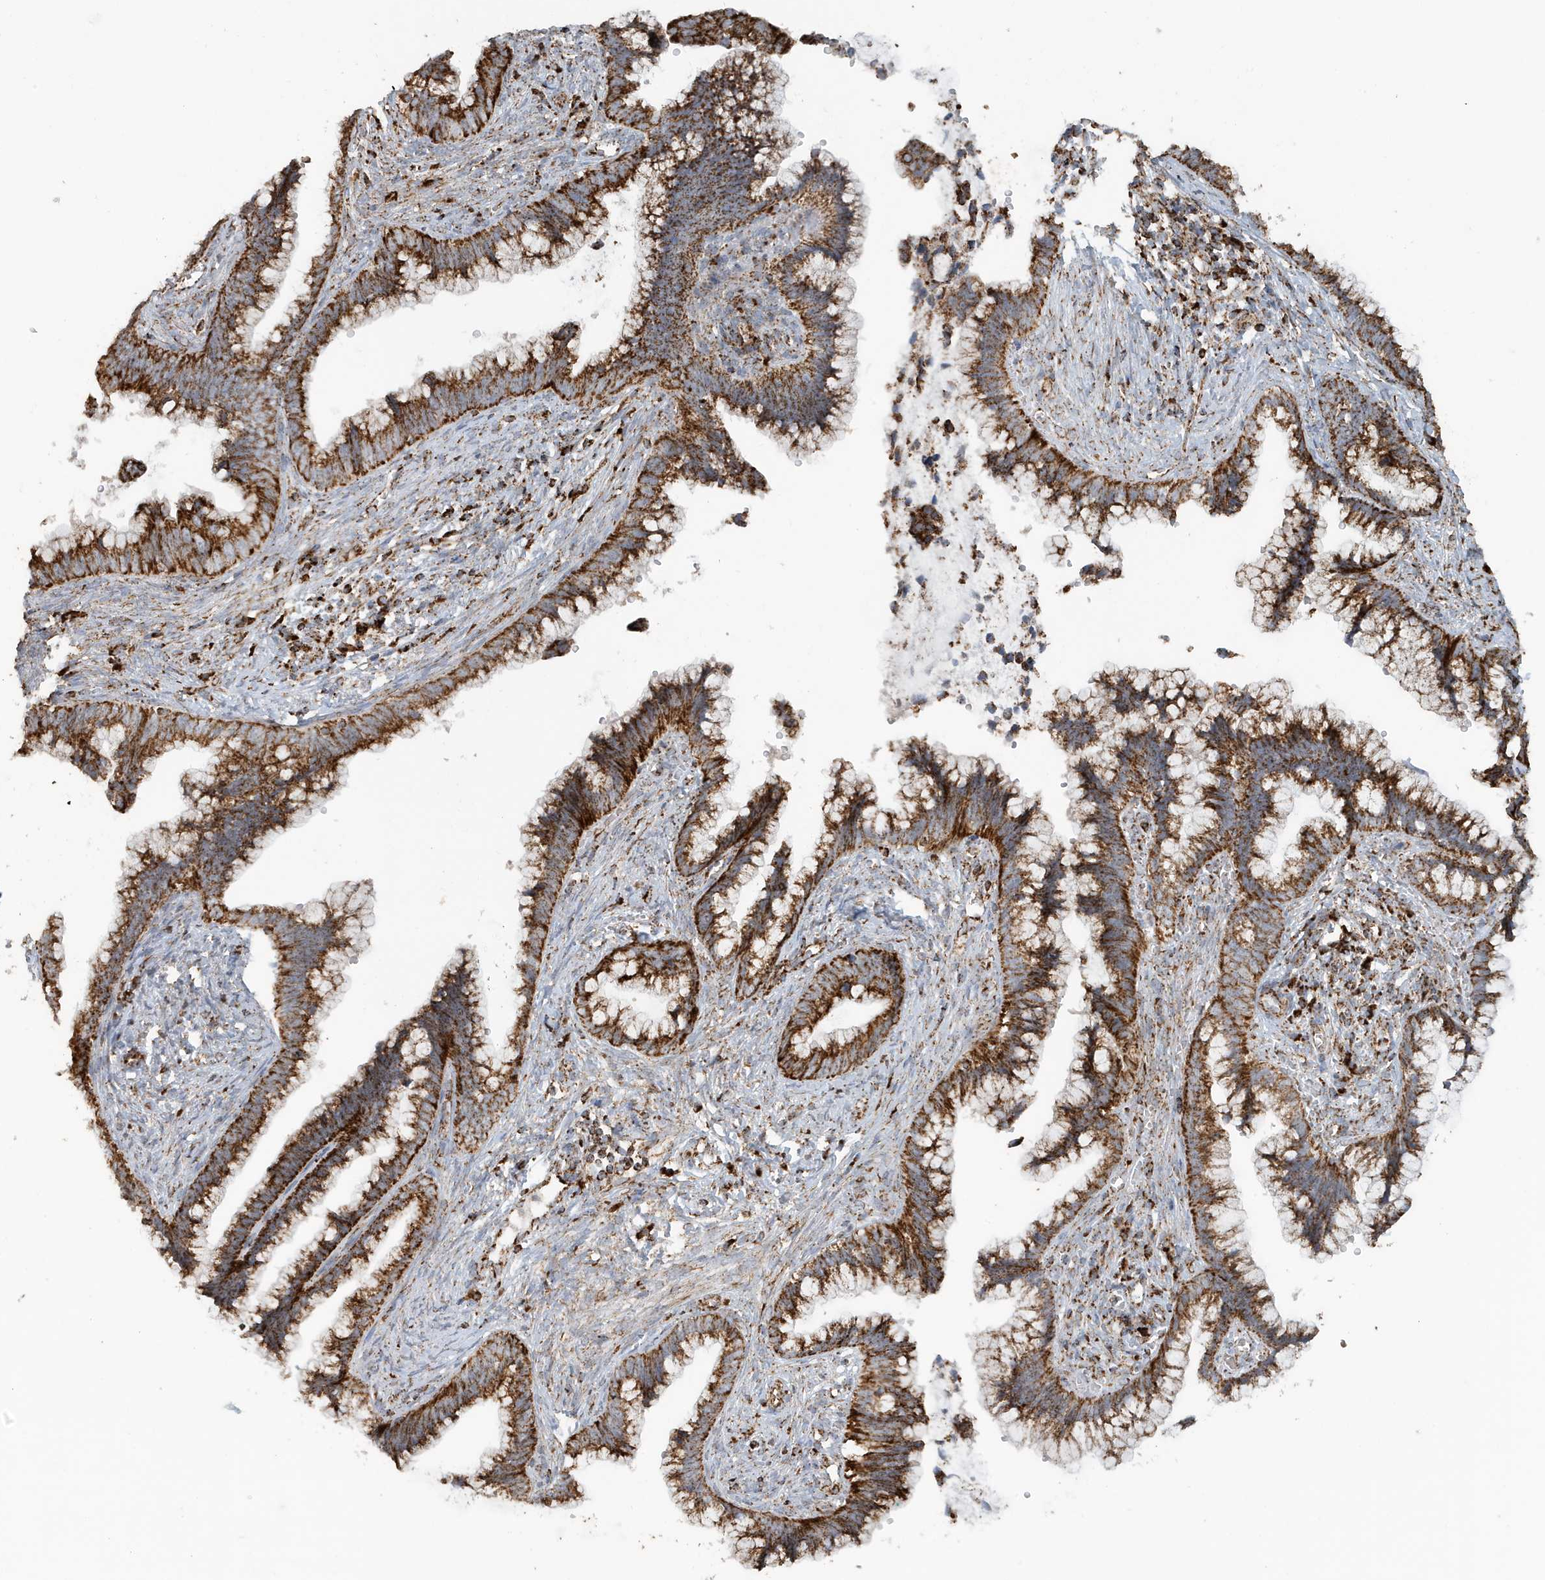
{"staining": {"intensity": "strong", "quantity": ">75%", "location": "cytoplasmic/membranous"}, "tissue": "cervical cancer", "cell_type": "Tumor cells", "image_type": "cancer", "snomed": [{"axis": "morphology", "description": "Adenocarcinoma, NOS"}, {"axis": "topography", "description": "Cervix"}], "caption": "Cervical adenocarcinoma stained with a brown dye reveals strong cytoplasmic/membranous positive staining in approximately >75% of tumor cells.", "gene": "MAN1A1", "patient": {"sex": "female", "age": 44}}